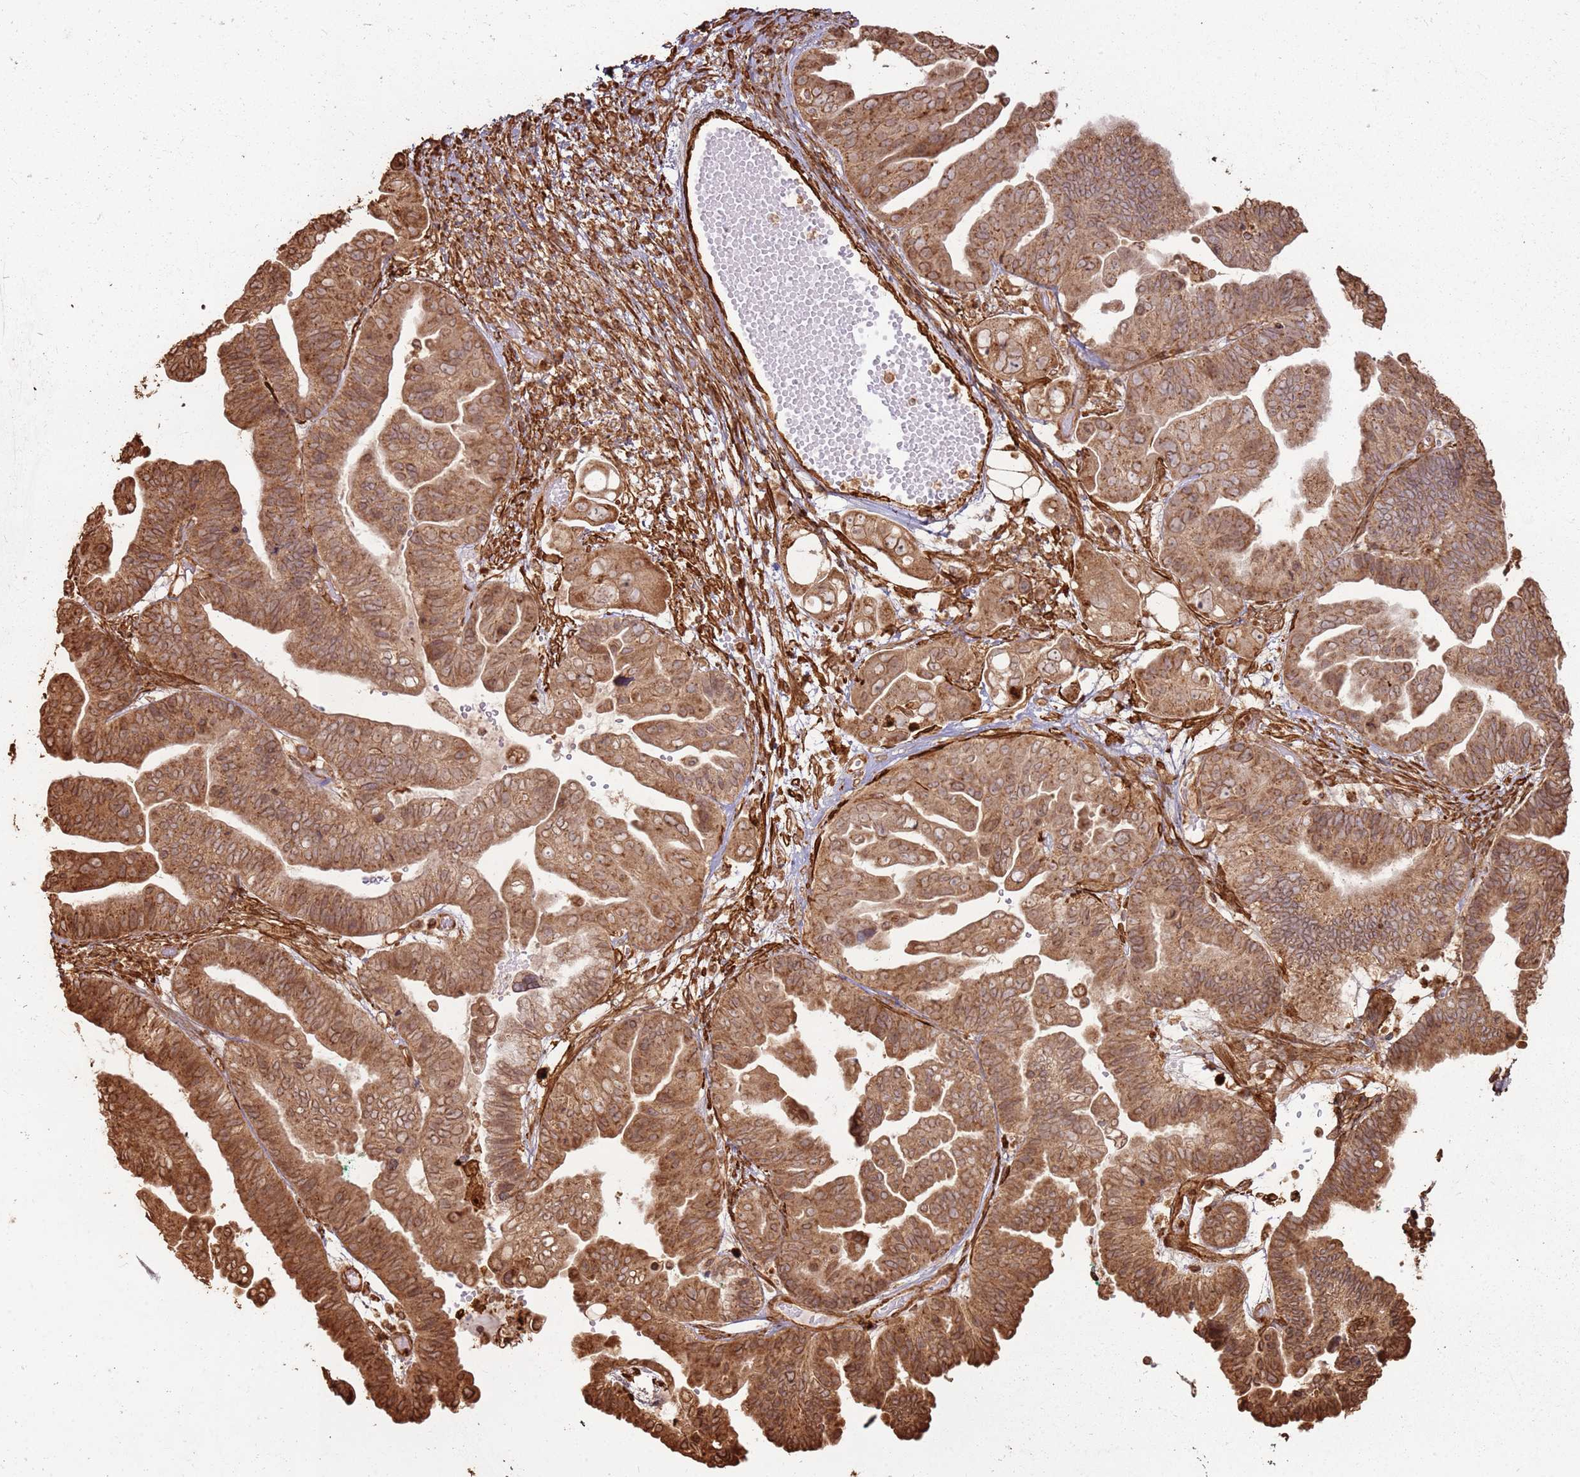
{"staining": {"intensity": "moderate", "quantity": ">75%", "location": "cytoplasmic/membranous,nuclear"}, "tissue": "ovarian cancer", "cell_type": "Tumor cells", "image_type": "cancer", "snomed": [{"axis": "morphology", "description": "Cystadenocarcinoma, serous, NOS"}, {"axis": "topography", "description": "Ovary"}], "caption": "IHC micrograph of ovarian cancer (serous cystadenocarcinoma) stained for a protein (brown), which reveals medium levels of moderate cytoplasmic/membranous and nuclear expression in approximately >75% of tumor cells.", "gene": "DDX59", "patient": {"sex": "female", "age": 56}}